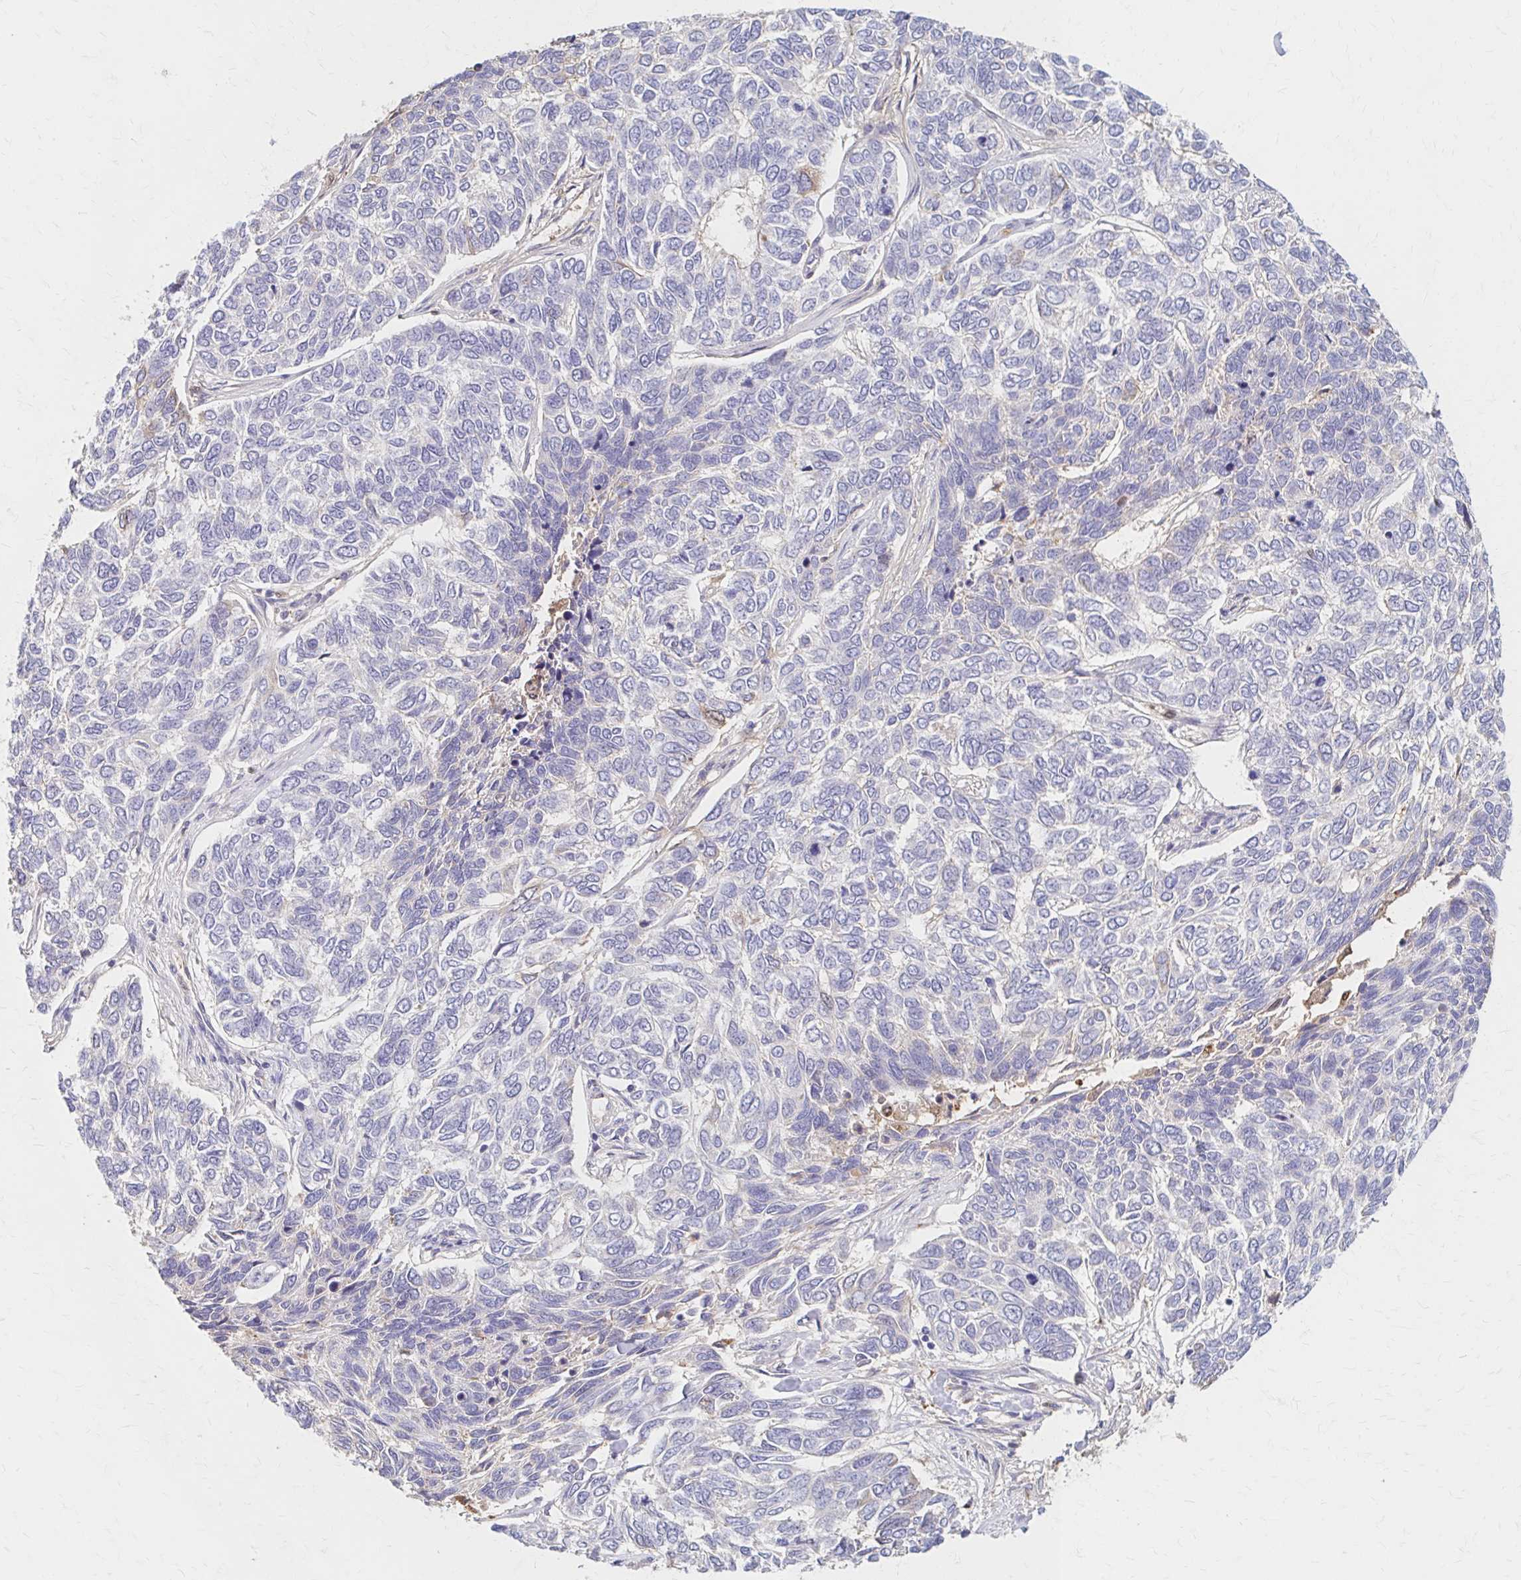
{"staining": {"intensity": "negative", "quantity": "none", "location": "none"}, "tissue": "skin cancer", "cell_type": "Tumor cells", "image_type": "cancer", "snomed": [{"axis": "morphology", "description": "Basal cell carcinoma"}, {"axis": "topography", "description": "Skin"}], "caption": "An IHC photomicrograph of skin cancer (basal cell carcinoma) is shown. There is no staining in tumor cells of skin cancer (basal cell carcinoma).", "gene": "HMGCS2", "patient": {"sex": "female", "age": 65}}